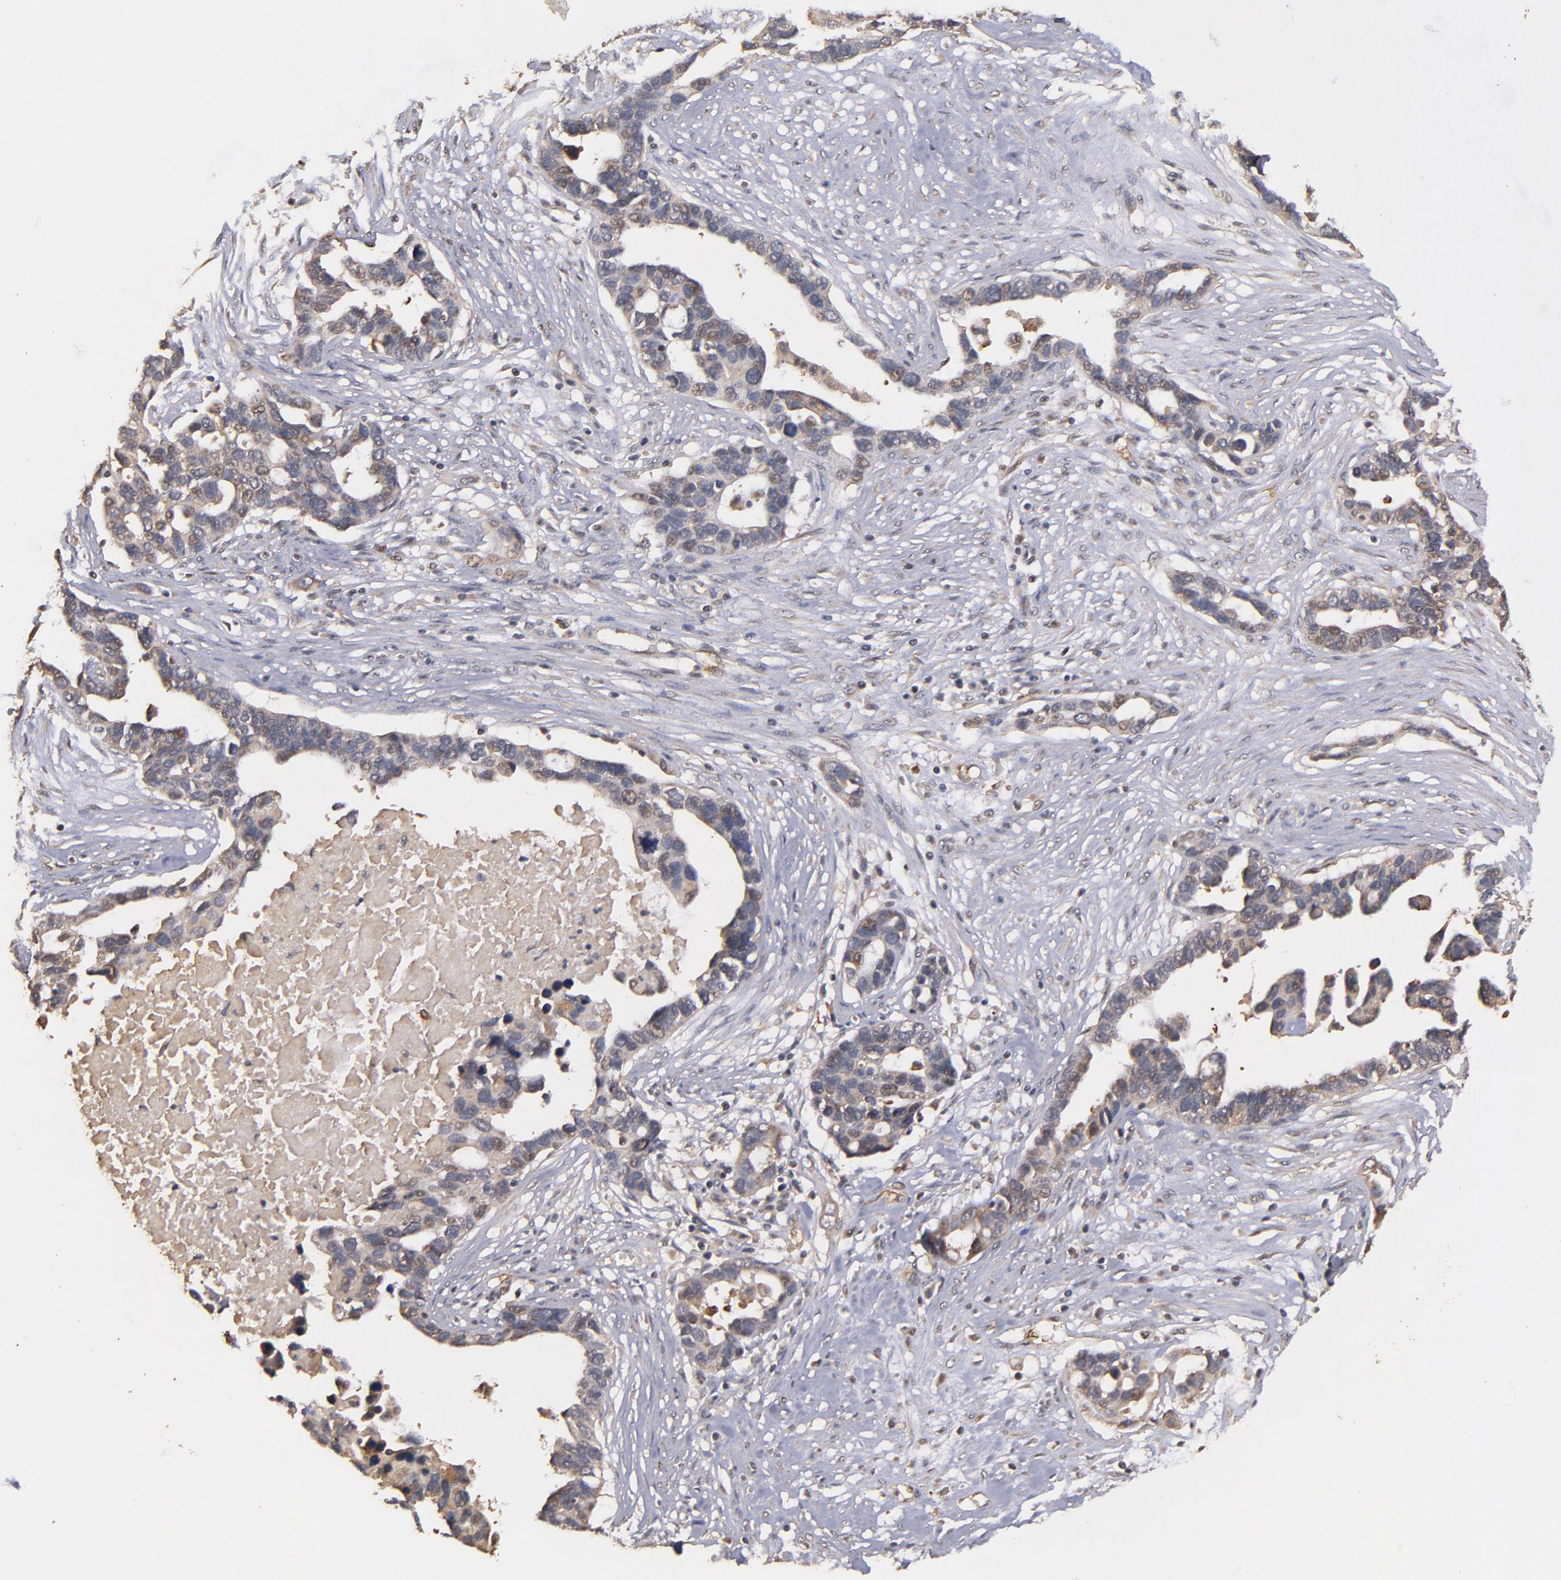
{"staining": {"intensity": "weak", "quantity": ">75%", "location": "cytoplasmic/membranous"}, "tissue": "ovarian cancer", "cell_type": "Tumor cells", "image_type": "cancer", "snomed": [{"axis": "morphology", "description": "Cystadenocarcinoma, serous, NOS"}, {"axis": "topography", "description": "Ovary"}], "caption": "Immunohistochemical staining of human ovarian cancer displays low levels of weak cytoplasmic/membranous positivity in approximately >75% of tumor cells.", "gene": "TXNDC16", "patient": {"sex": "female", "age": 54}}